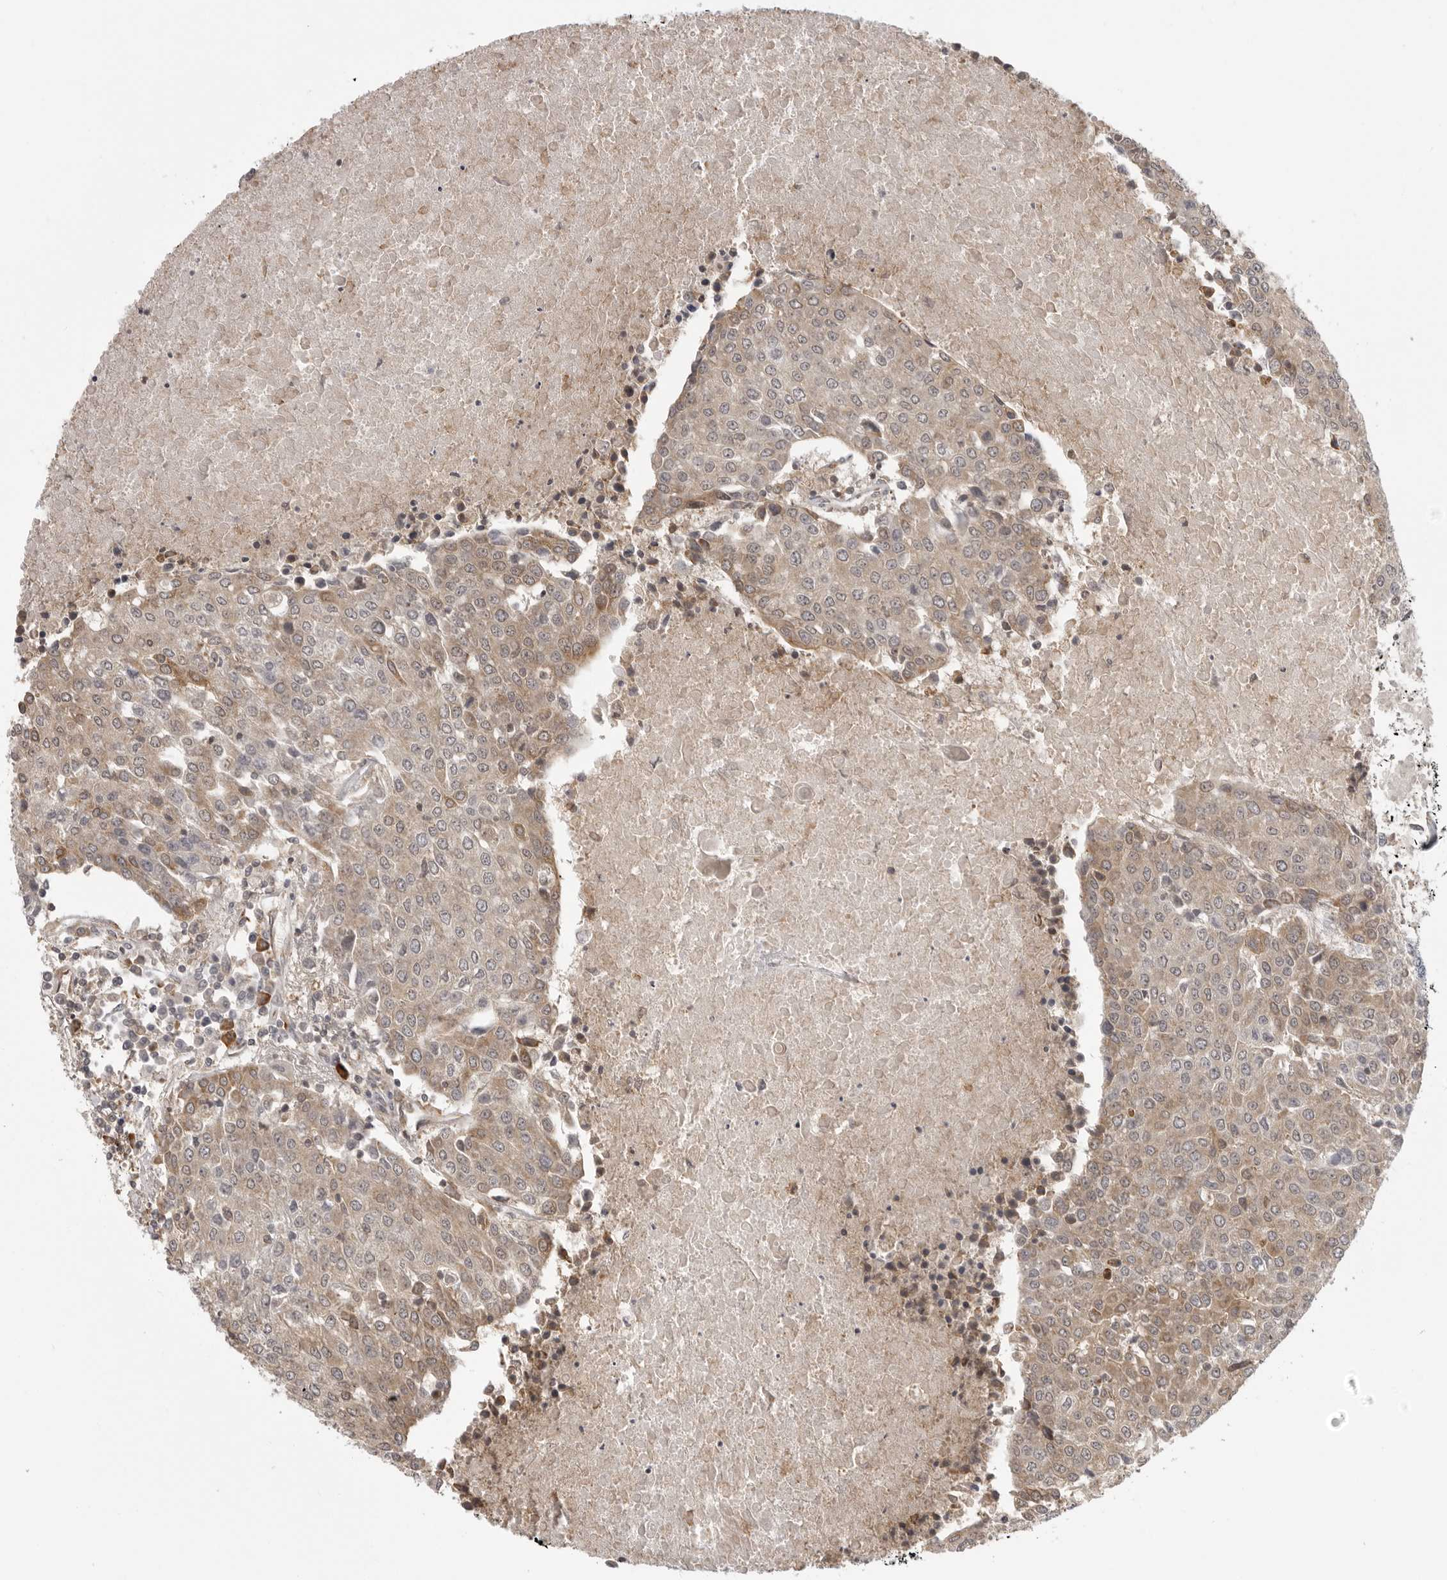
{"staining": {"intensity": "moderate", "quantity": "<25%", "location": "cytoplasmic/membranous"}, "tissue": "urothelial cancer", "cell_type": "Tumor cells", "image_type": "cancer", "snomed": [{"axis": "morphology", "description": "Urothelial carcinoma, High grade"}, {"axis": "topography", "description": "Urinary bladder"}], "caption": "High-grade urothelial carcinoma was stained to show a protein in brown. There is low levels of moderate cytoplasmic/membranous staining in approximately <25% of tumor cells. (brown staining indicates protein expression, while blue staining denotes nuclei).", "gene": "PRRC2A", "patient": {"sex": "female", "age": 85}}